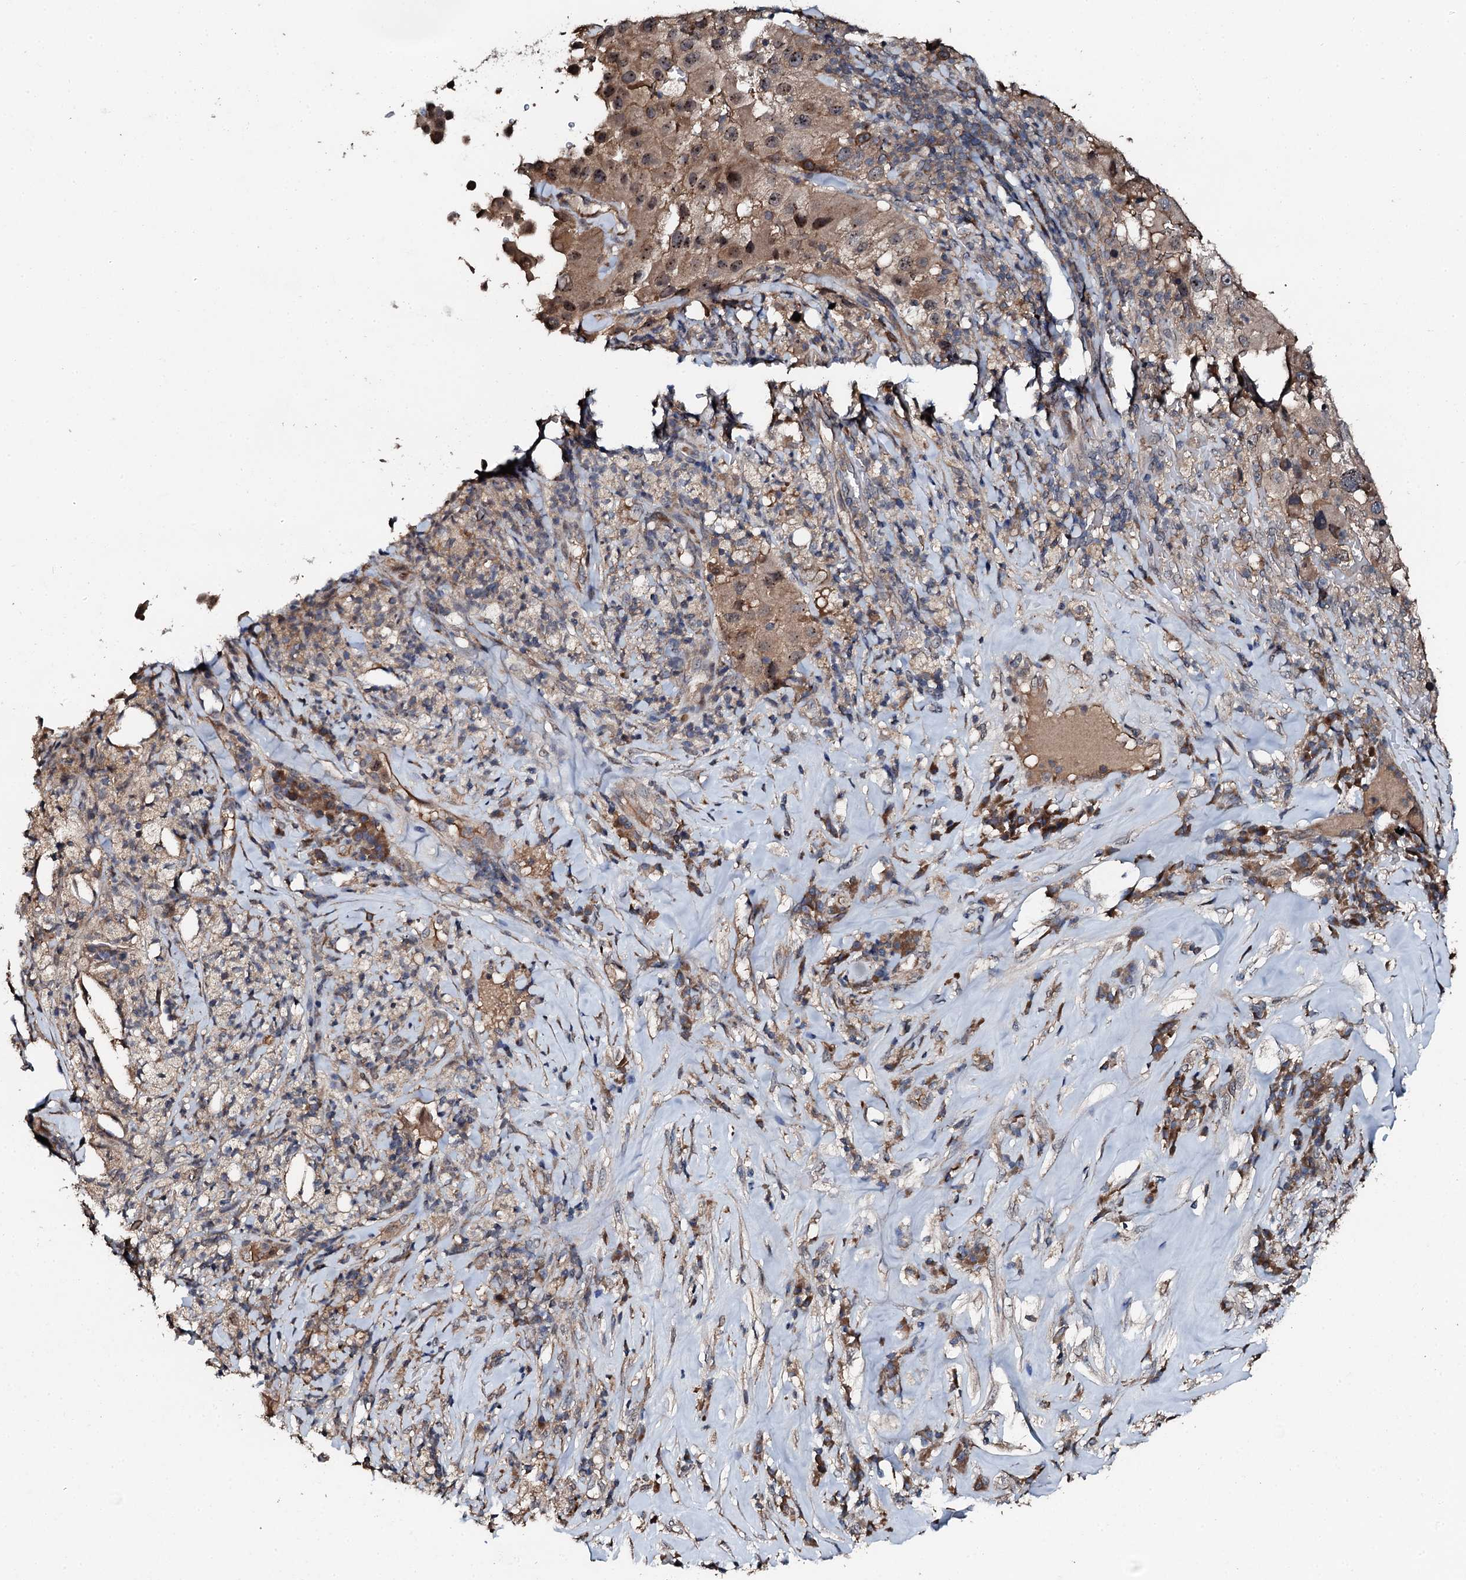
{"staining": {"intensity": "moderate", "quantity": ">75%", "location": "cytoplasmic/membranous,nuclear"}, "tissue": "melanoma", "cell_type": "Tumor cells", "image_type": "cancer", "snomed": [{"axis": "morphology", "description": "Malignant melanoma, Metastatic site"}, {"axis": "topography", "description": "Lymph node"}], "caption": "A brown stain highlights moderate cytoplasmic/membranous and nuclear positivity of a protein in malignant melanoma (metastatic site) tumor cells.", "gene": "FLYWCH1", "patient": {"sex": "male", "age": 62}}